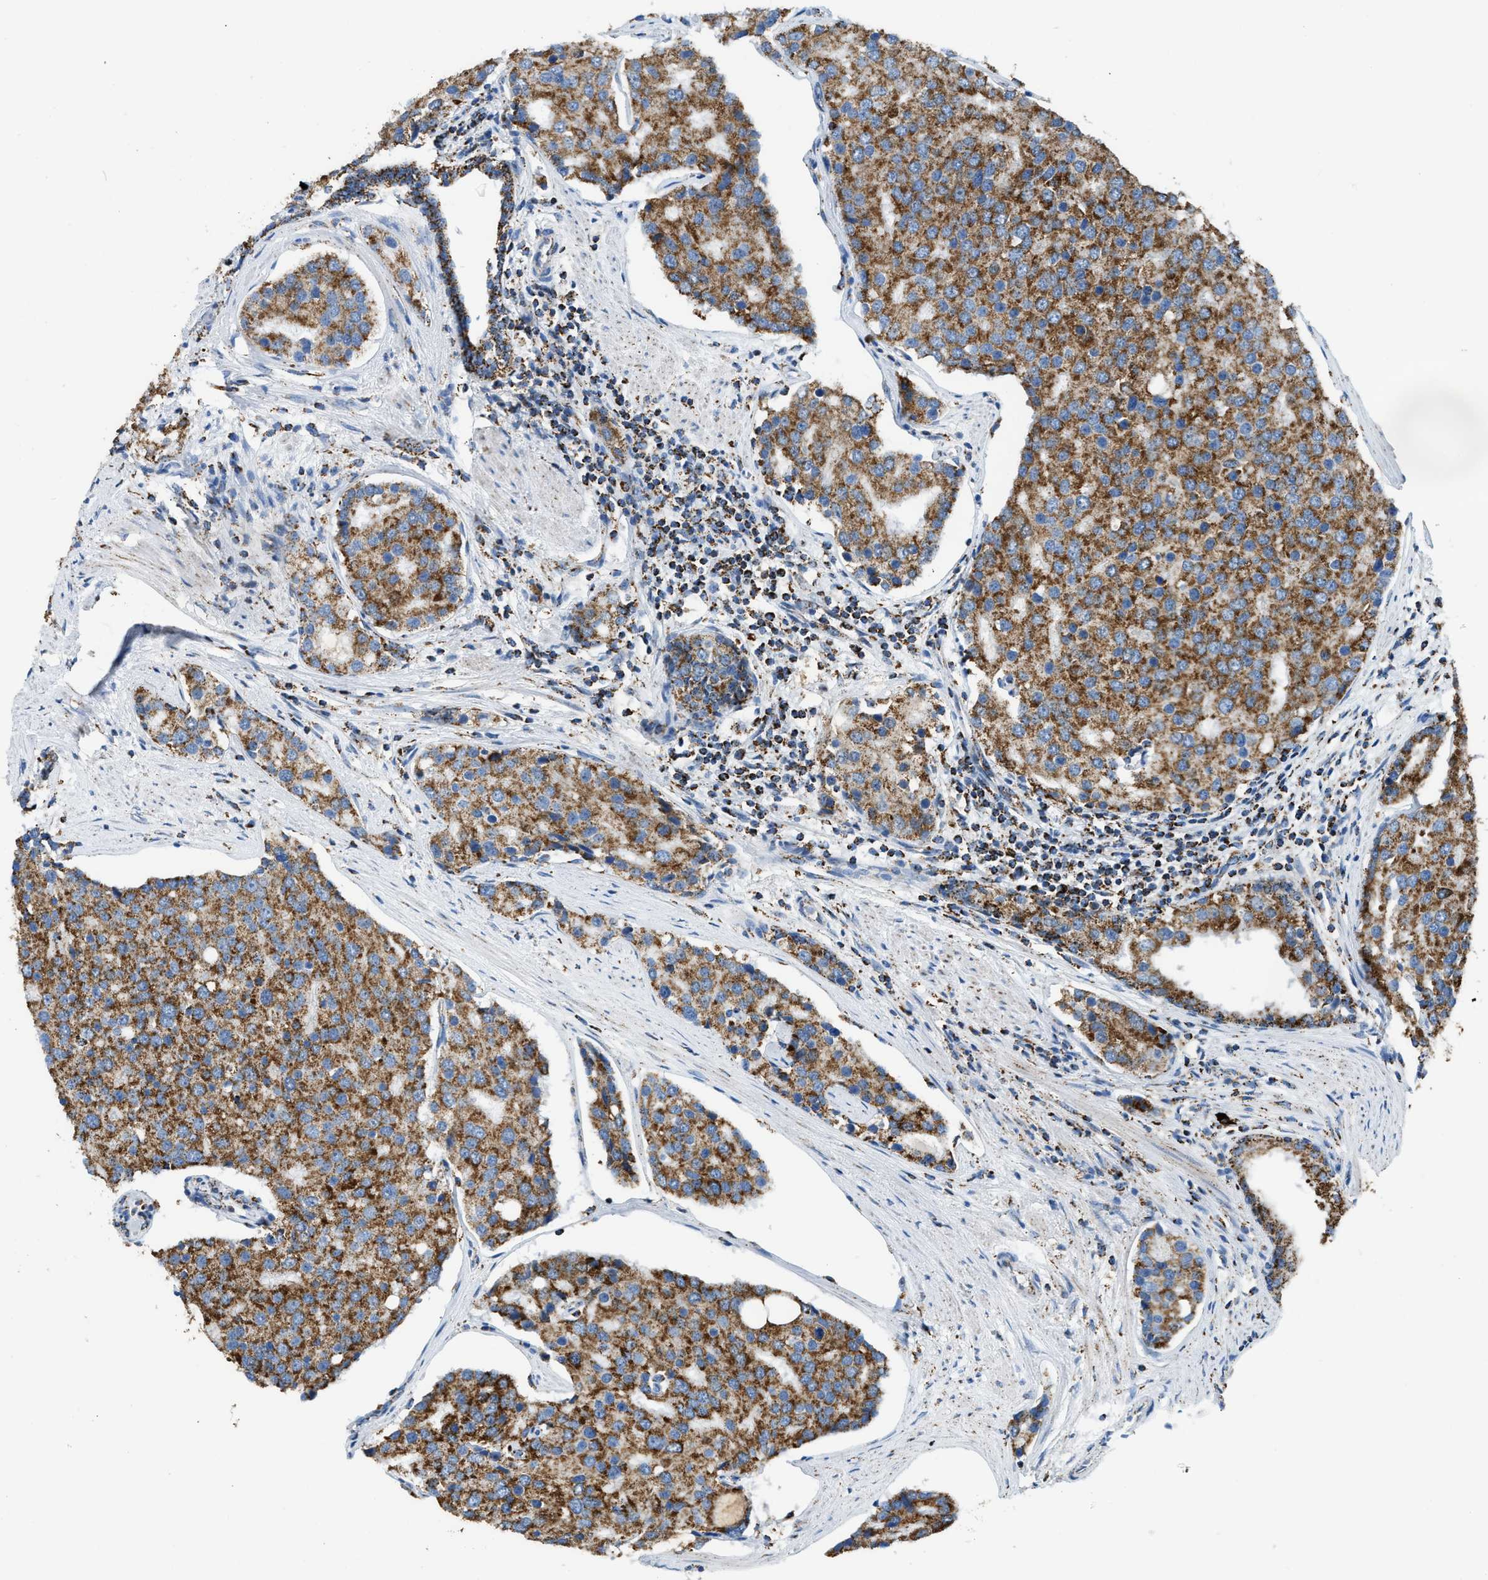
{"staining": {"intensity": "moderate", "quantity": ">75%", "location": "cytoplasmic/membranous"}, "tissue": "prostate cancer", "cell_type": "Tumor cells", "image_type": "cancer", "snomed": [{"axis": "morphology", "description": "Adenocarcinoma, High grade"}, {"axis": "topography", "description": "Prostate"}], "caption": "Immunohistochemical staining of human prostate cancer (high-grade adenocarcinoma) reveals medium levels of moderate cytoplasmic/membranous protein staining in approximately >75% of tumor cells.", "gene": "ETFB", "patient": {"sex": "male", "age": 50}}